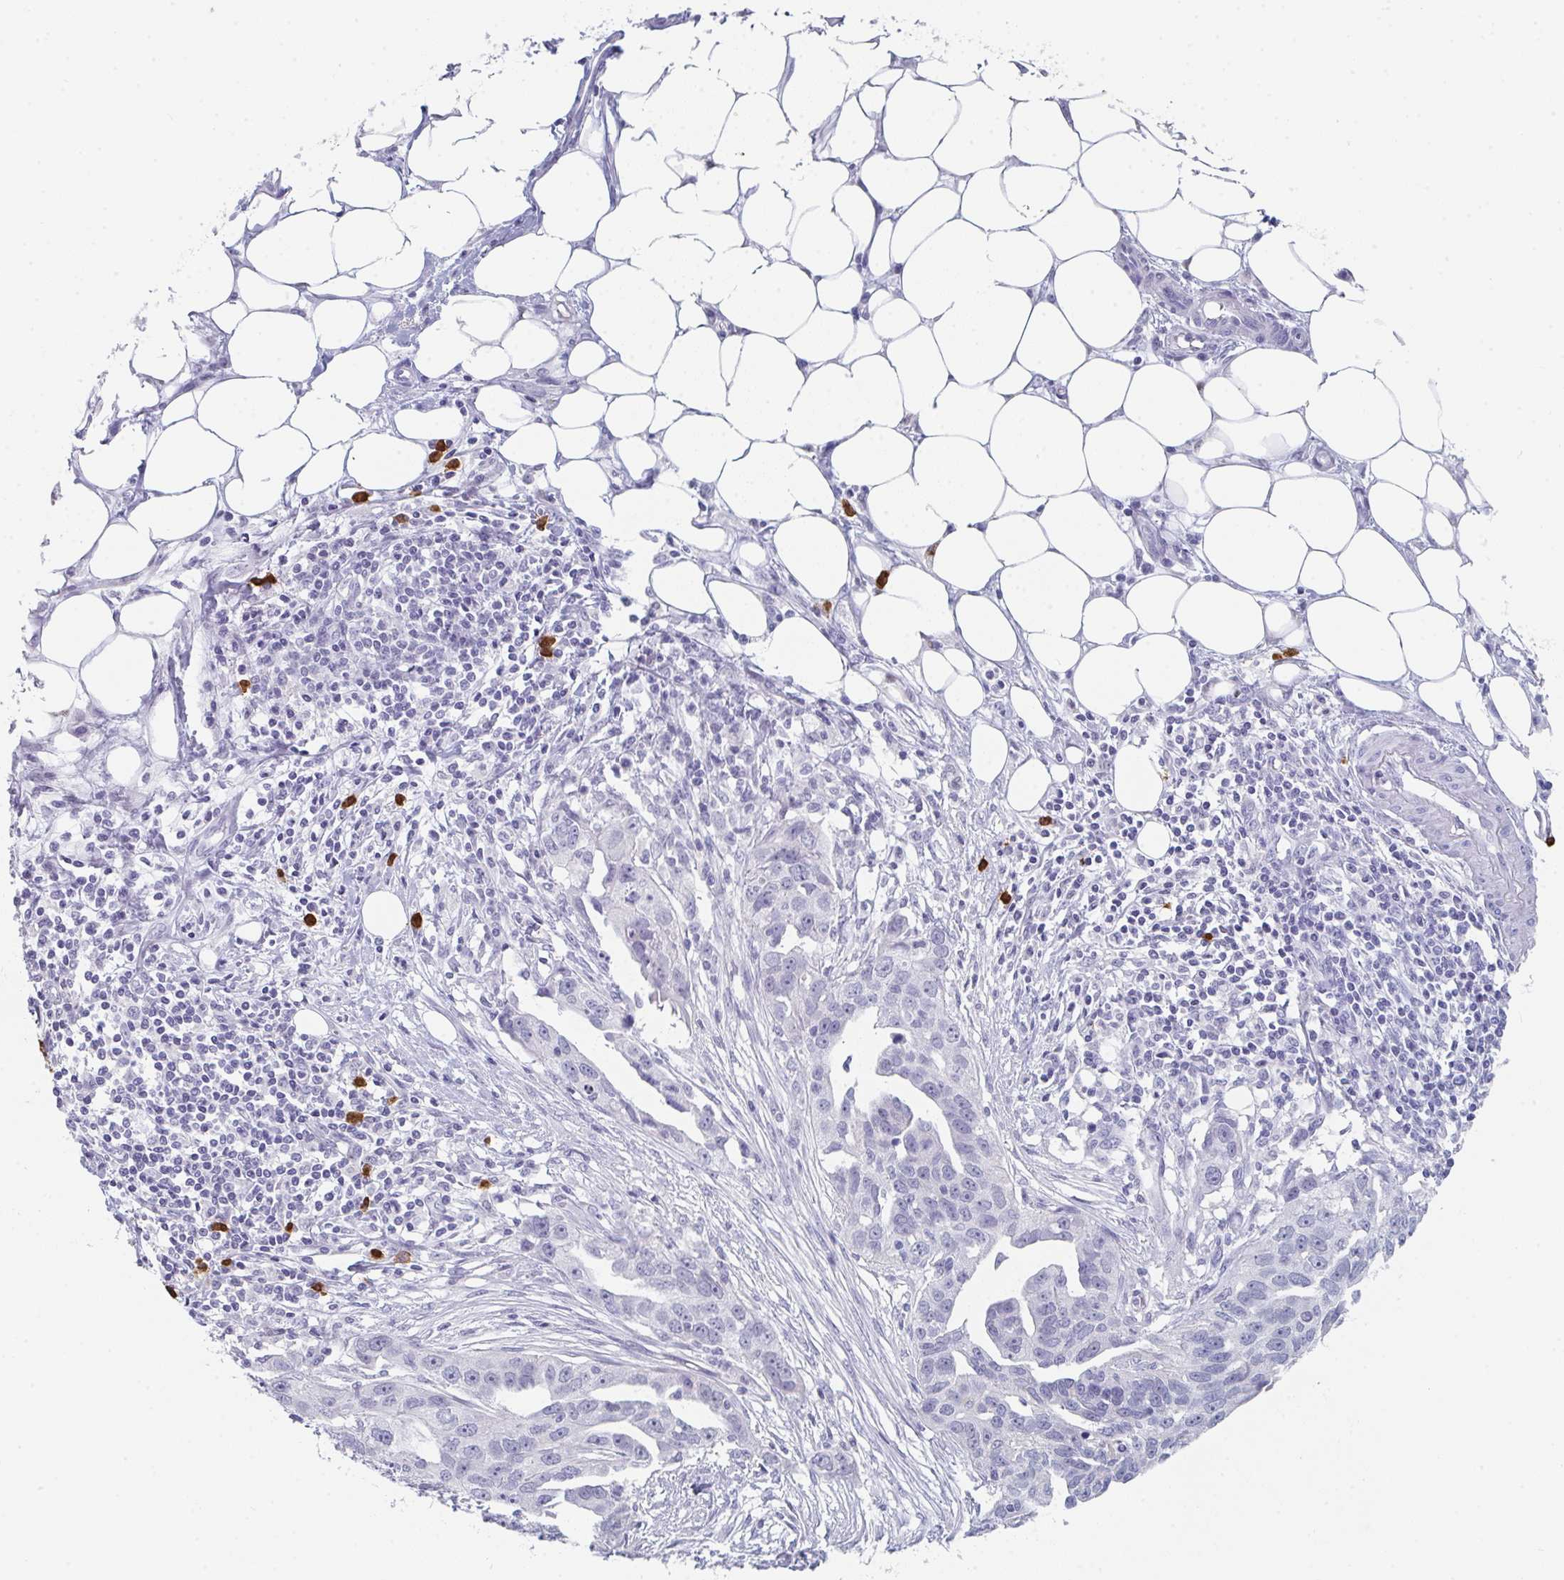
{"staining": {"intensity": "negative", "quantity": "none", "location": "none"}, "tissue": "ovarian cancer", "cell_type": "Tumor cells", "image_type": "cancer", "snomed": [{"axis": "morphology", "description": "Carcinoma, endometroid"}, {"axis": "morphology", "description": "Cystadenocarcinoma, serous, NOS"}, {"axis": "topography", "description": "Ovary"}], "caption": "This is an immunohistochemistry (IHC) histopathology image of human ovarian cancer. There is no expression in tumor cells.", "gene": "RUBCN", "patient": {"sex": "female", "age": 45}}